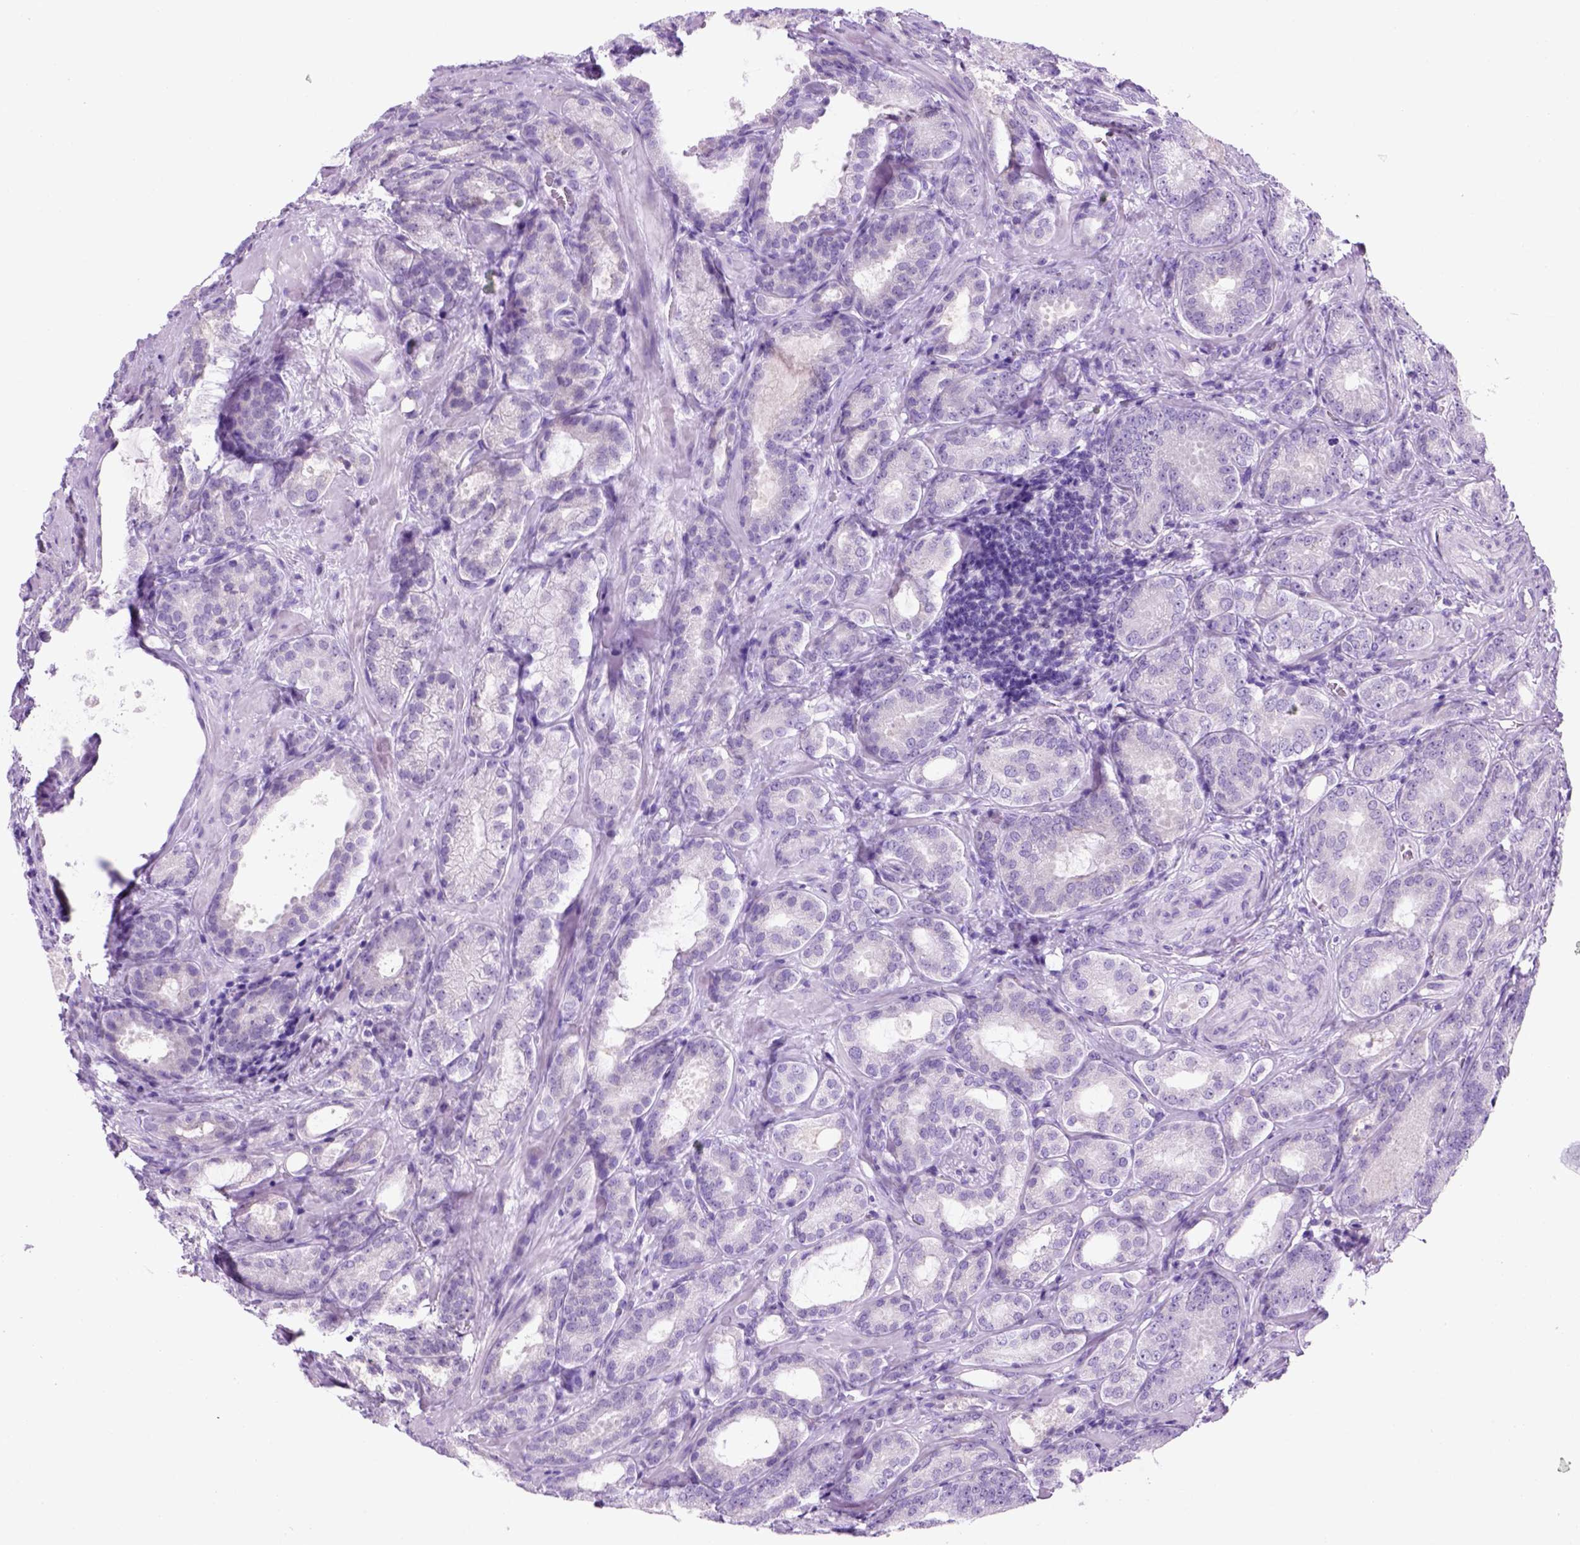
{"staining": {"intensity": "negative", "quantity": "none", "location": "none"}, "tissue": "prostate cancer", "cell_type": "Tumor cells", "image_type": "cancer", "snomed": [{"axis": "morphology", "description": "Adenocarcinoma, High grade"}, {"axis": "topography", "description": "Prostate"}], "caption": "Immunohistochemical staining of human prostate cancer (high-grade adenocarcinoma) demonstrates no significant expression in tumor cells.", "gene": "HHIPL2", "patient": {"sex": "male", "age": 64}}